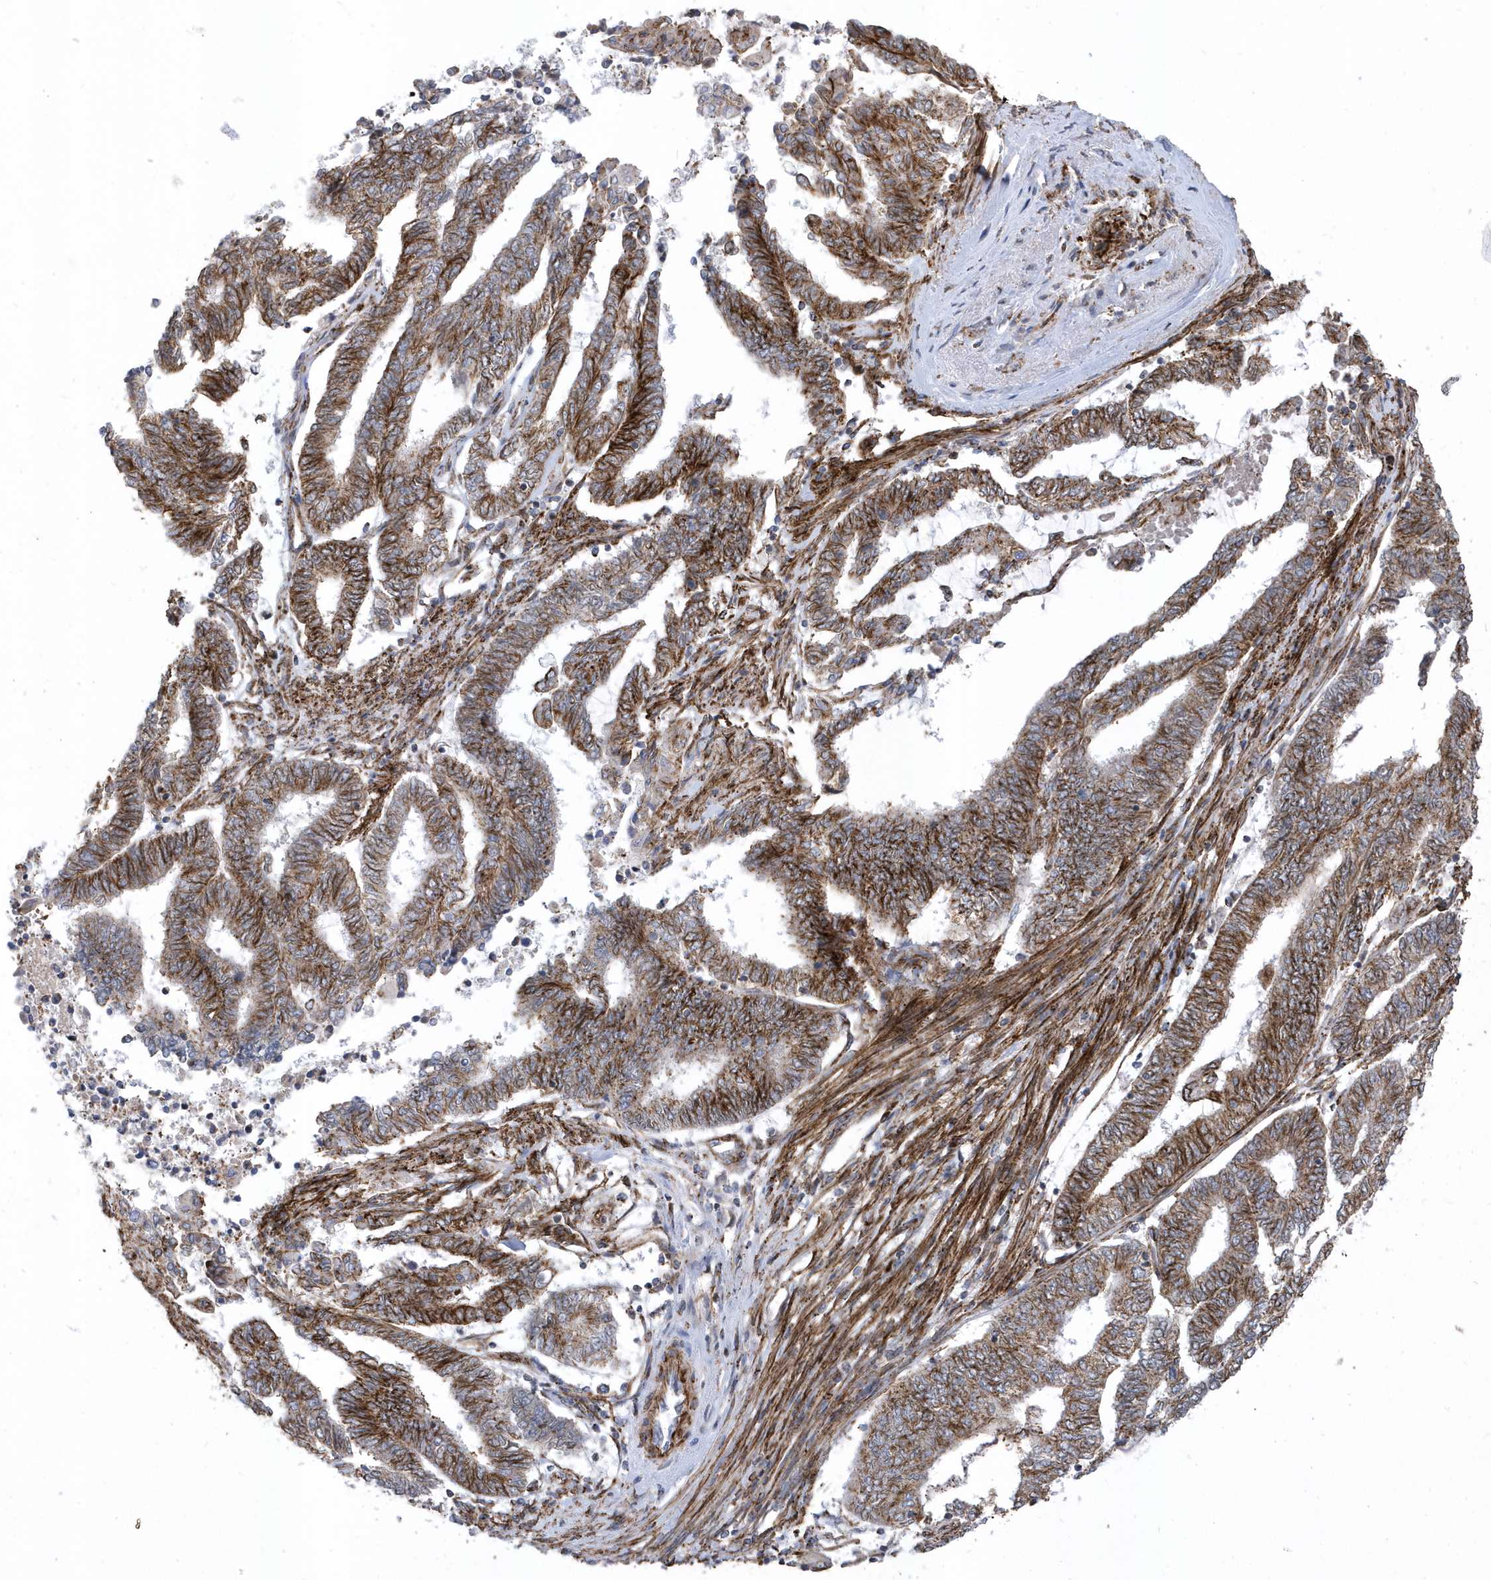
{"staining": {"intensity": "strong", "quantity": ">75%", "location": "cytoplasmic/membranous"}, "tissue": "endometrial cancer", "cell_type": "Tumor cells", "image_type": "cancer", "snomed": [{"axis": "morphology", "description": "Adenocarcinoma, NOS"}, {"axis": "topography", "description": "Uterus"}, {"axis": "topography", "description": "Endometrium"}], "caption": "Adenocarcinoma (endometrial) stained for a protein (brown) demonstrates strong cytoplasmic/membranous positive expression in approximately >75% of tumor cells.", "gene": "HRH4", "patient": {"sex": "female", "age": 70}}